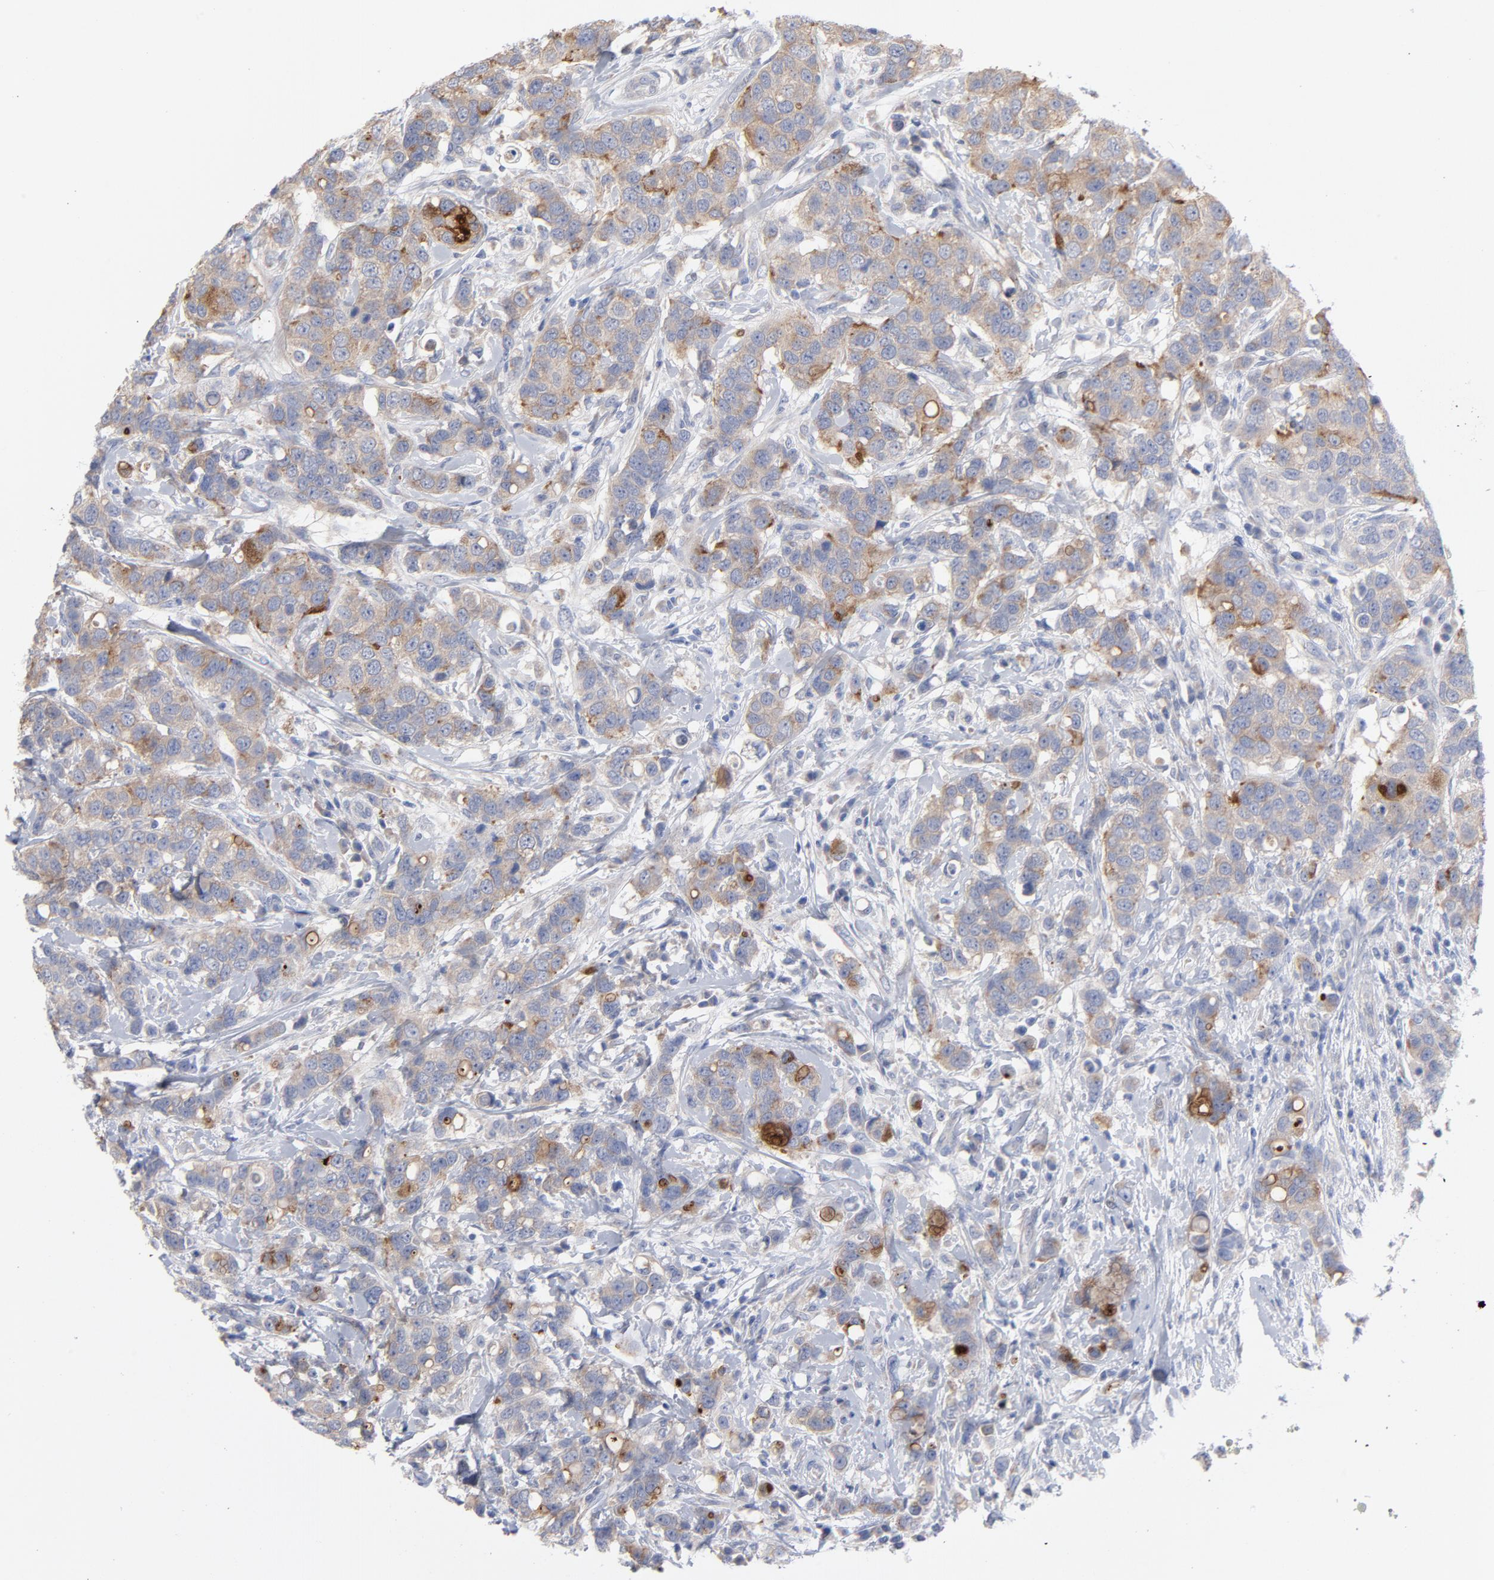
{"staining": {"intensity": "moderate", "quantity": ">75%", "location": "cytoplasmic/membranous"}, "tissue": "breast cancer", "cell_type": "Tumor cells", "image_type": "cancer", "snomed": [{"axis": "morphology", "description": "Duct carcinoma"}, {"axis": "topography", "description": "Breast"}], "caption": "High-magnification brightfield microscopy of intraductal carcinoma (breast) stained with DAB (3,3'-diaminobenzidine) (brown) and counterstained with hematoxylin (blue). tumor cells exhibit moderate cytoplasmic/membranous positivity is present in about>75% of cells.", "gene": "CPE", "patient": {"sex": "female", "age": 27}}